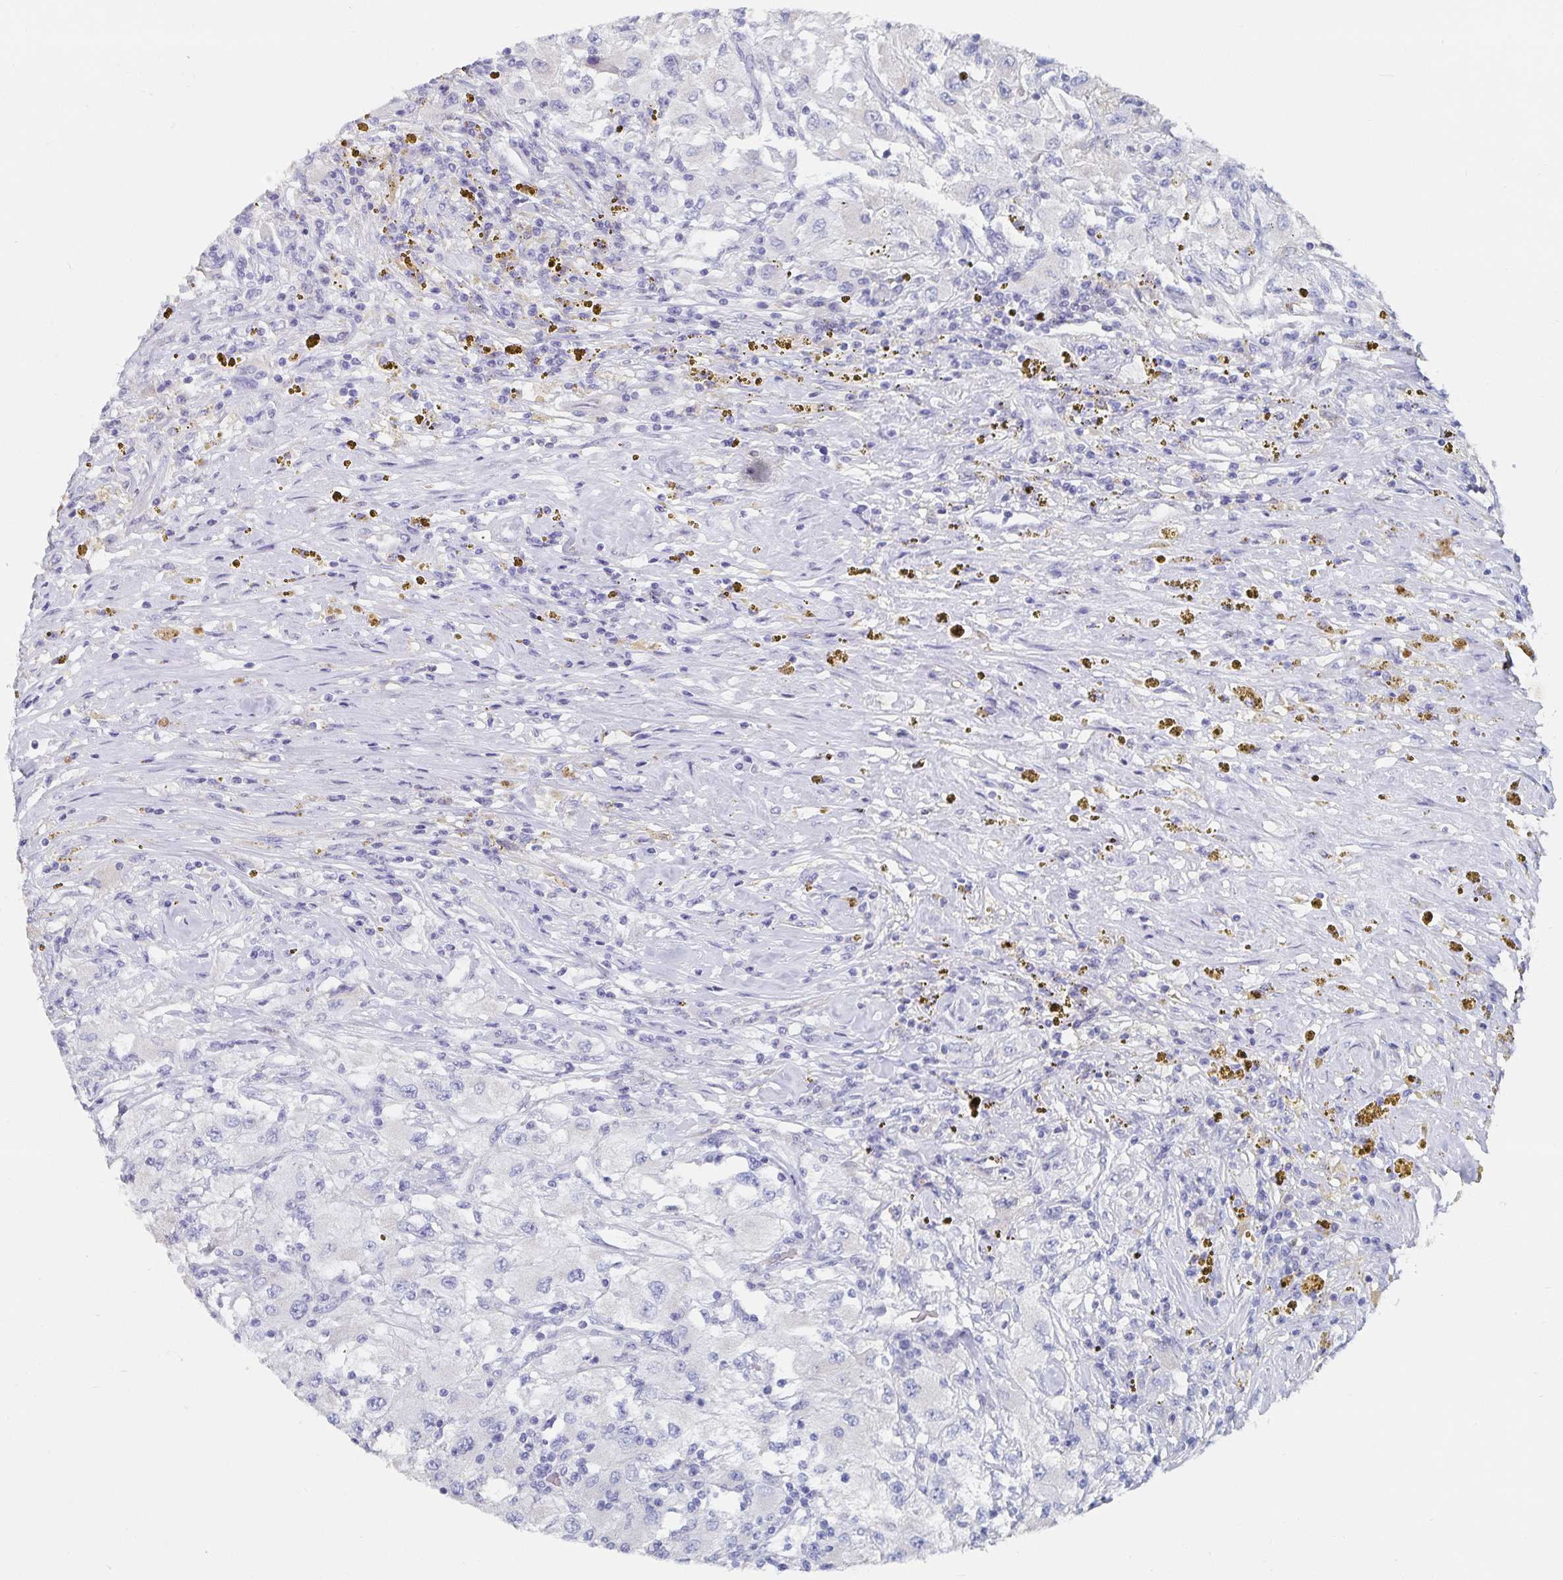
{"staining": {"intensity": "negative", "quantity": "none", "location": "none"}, "tissue": "renal cancer", "cell_type": "Tumor cells", "image_type": "cancer", "snomed": [{"axis": "morphology", "description": "Adenocarcinoma, NOS"}, {"axis": "topography", "description": "Kidney"}], "caption": "A histopathology image of human renal cancer is negative for staining in tumor cells. (DAB (3,3'-diaminobenzidine) immunohistochemistry, high magnification).", "gene": "CFAP69", "patient": {"sex": "female", "age": 67}}